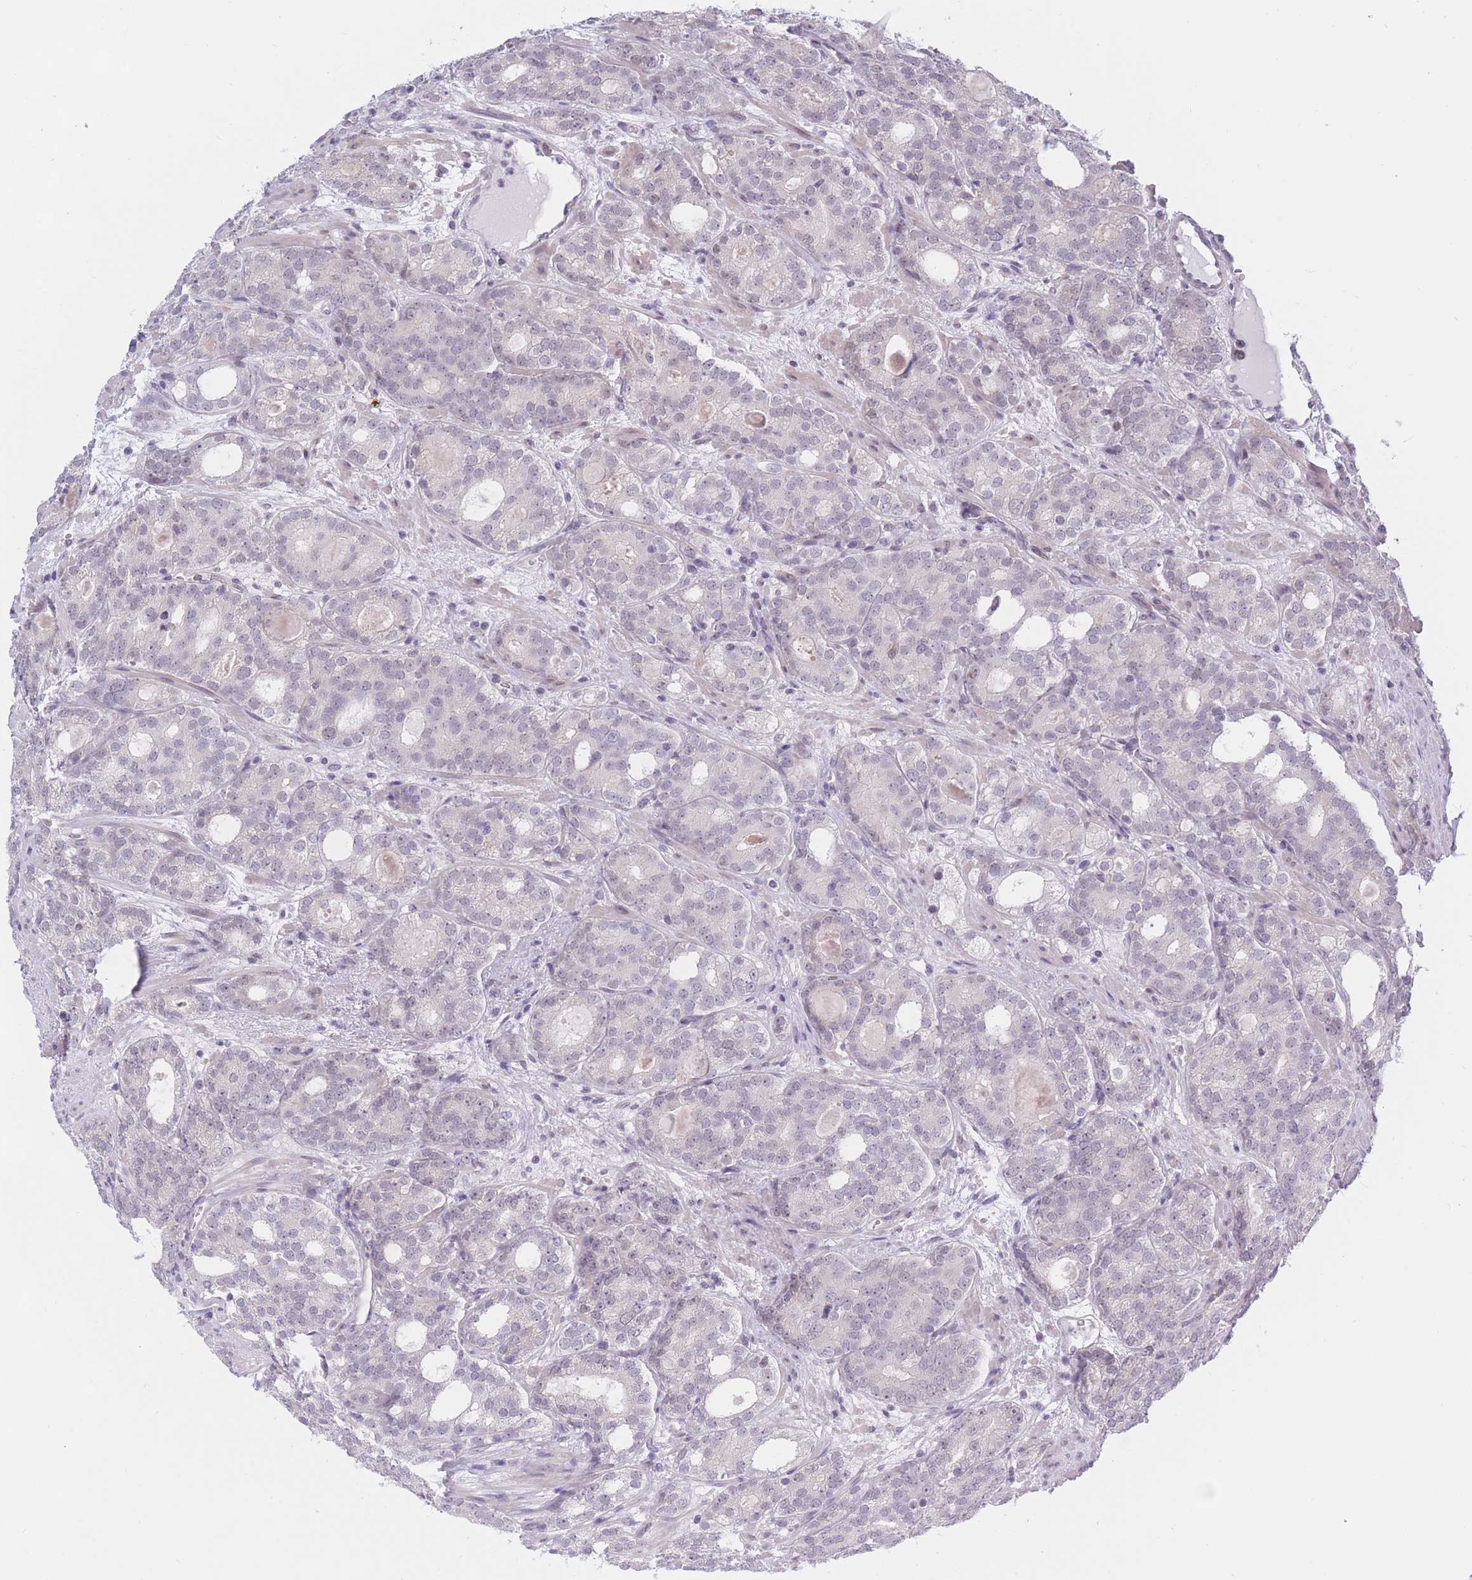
{"staining": {"intensity": "negative", "quantity": "none", "location": "none"}, "tissue": "prostate cancer", "cell_type": "Tumor cells", "image_type": "cancer", "snomed": [{"axis": "morphology", "description": "Adenocarcinoma, High grade"}, {"axis": "topography", "description": "Prostate"}], "caption": "Protein analysis of prostate high-grade adenocarcinoma displays no significant expression in tumor cells.", "gene": "PODXL", "patient": {"sex": "male", "age": 64}}